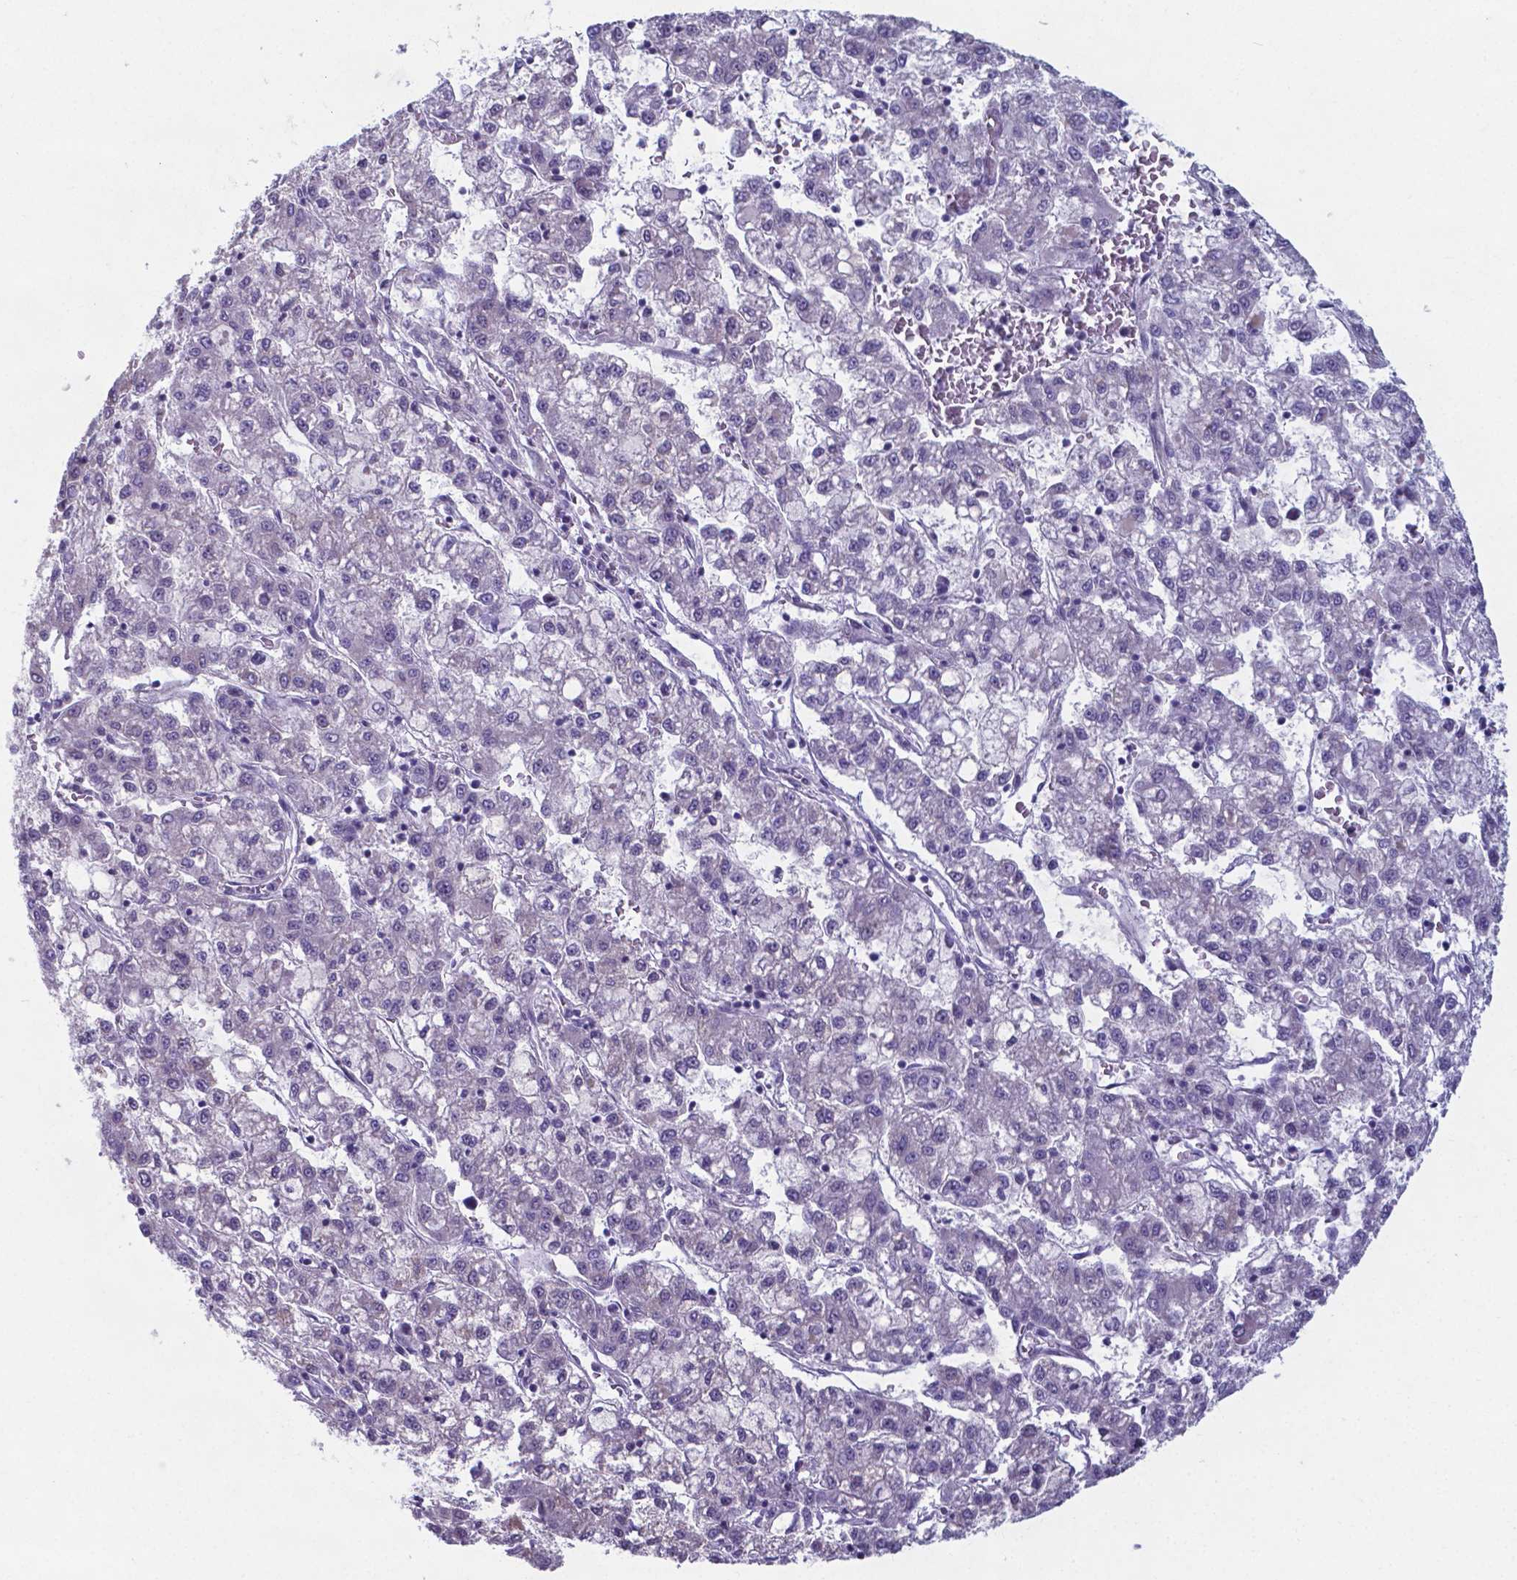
{"staining": {"intensity": "negative", "quantity": "none", "location": "none"}, "tissue": "liver cancer", "cell_type": "Tumor cells", "image_type": "cancer", "snomed": [{"axis": "morphology", "description": "Carcinoma, Hepatocellular, NOS"}, {"axis": "topography", "description": "Liver"}], "caption": "This photomicrograph is of hepatocellular carcinoma (liver) stained with immunohistochemistry (IHC) to label a protein in brown with the nuclei are counter-stained blue. There is no staining in tumor cells. (DAB immunohistochemistry (IHC), high magnification).", "gene": "AP5B1", "patient": {"sex": "male", "age": 40}}